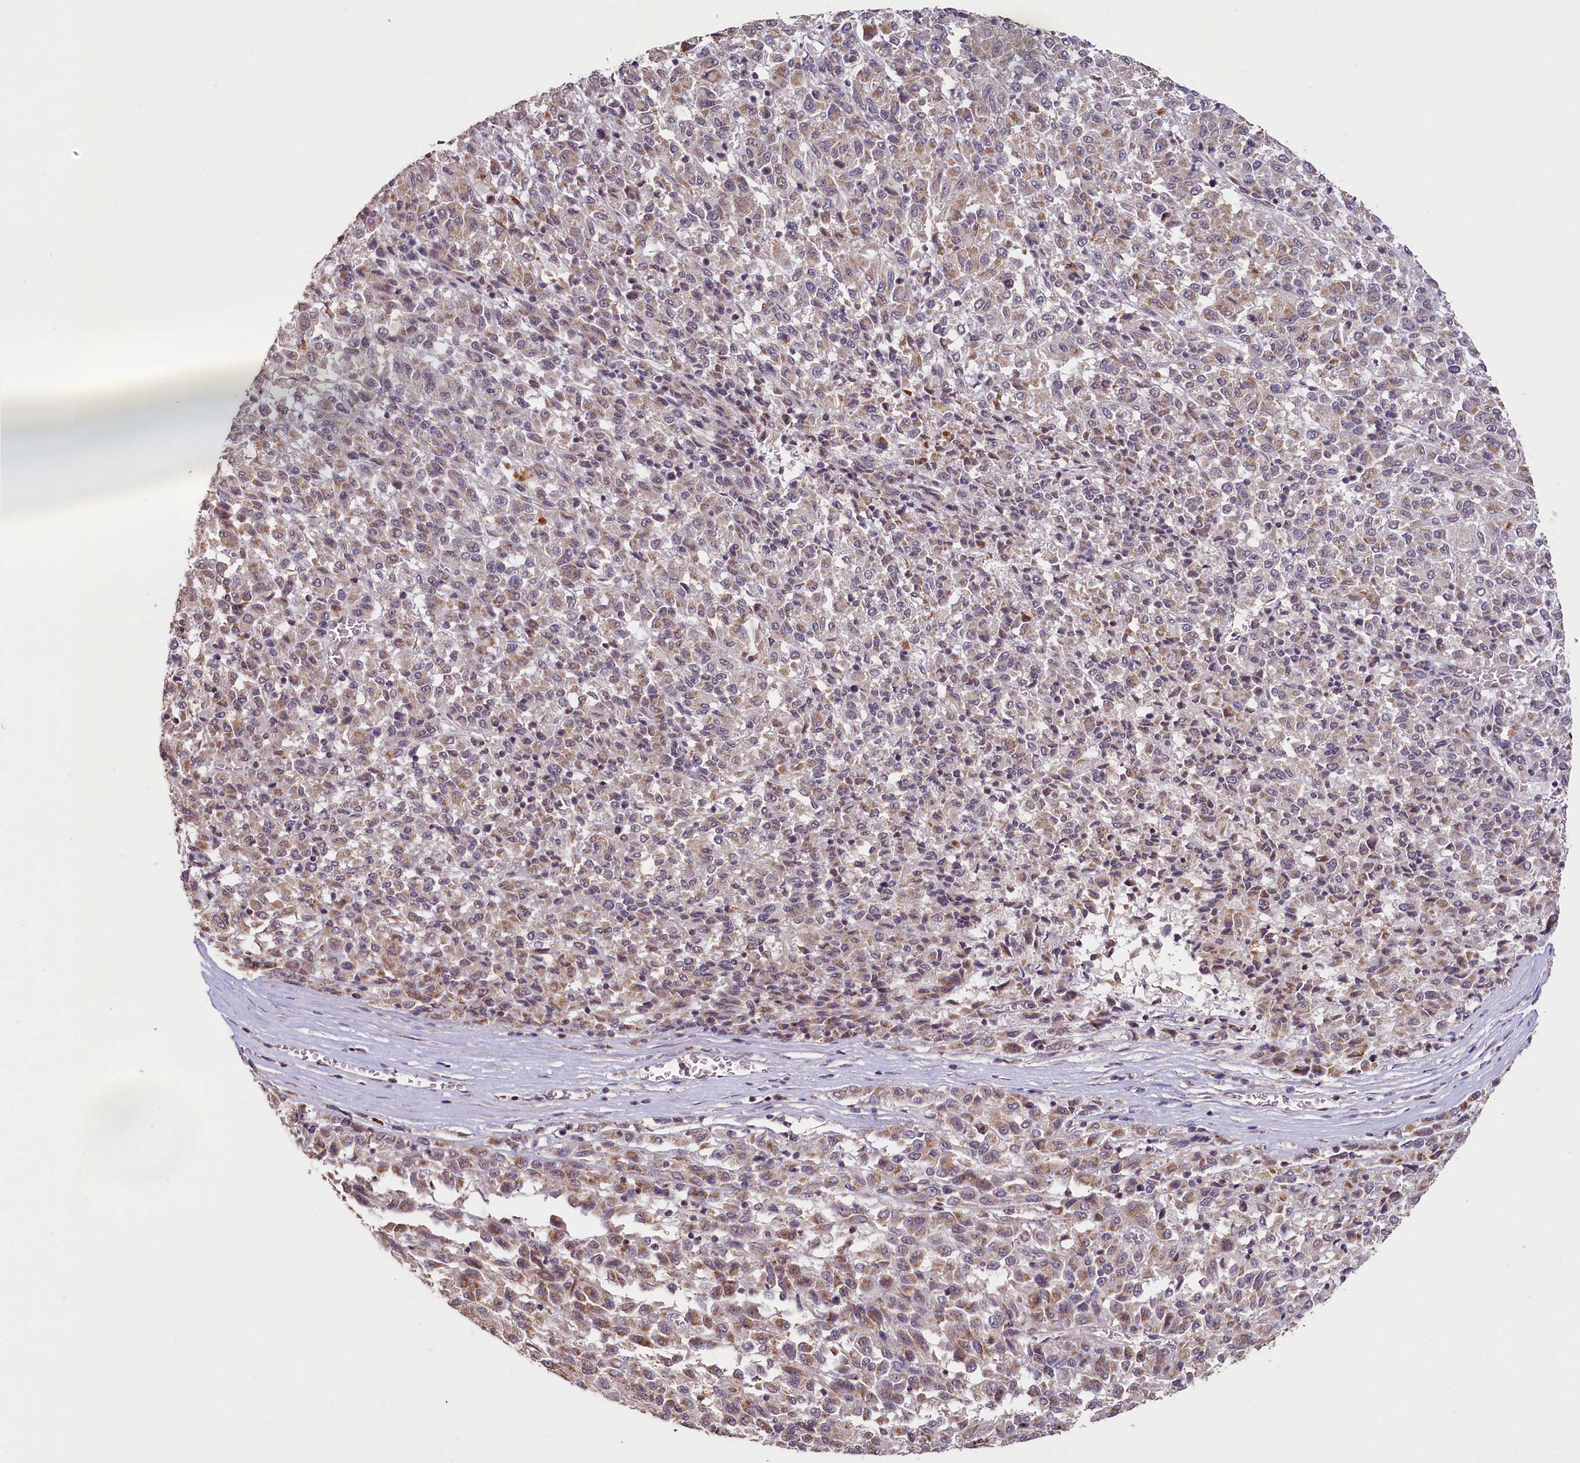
{"staining": {"intensity": "moderate", "quantity": ">75%", "location": "cytoplasmic/membranous"}, "tissue": "melanoma", "cell_type": "Tumor cells", "image_type": "cancer", "snomed": [{"axis": "morphology", "description": "Malignant melanoma, Metastatic site"}, {"axis": "topography", "description": "Lung"}], "caption": "IHC of melanoma shows medium levels of moderate cytoplasmic/membranous expression in approximately >75% of tumor cells.", "gene": "PDE6D", "patient": {"sex": "male", "age": 64}}